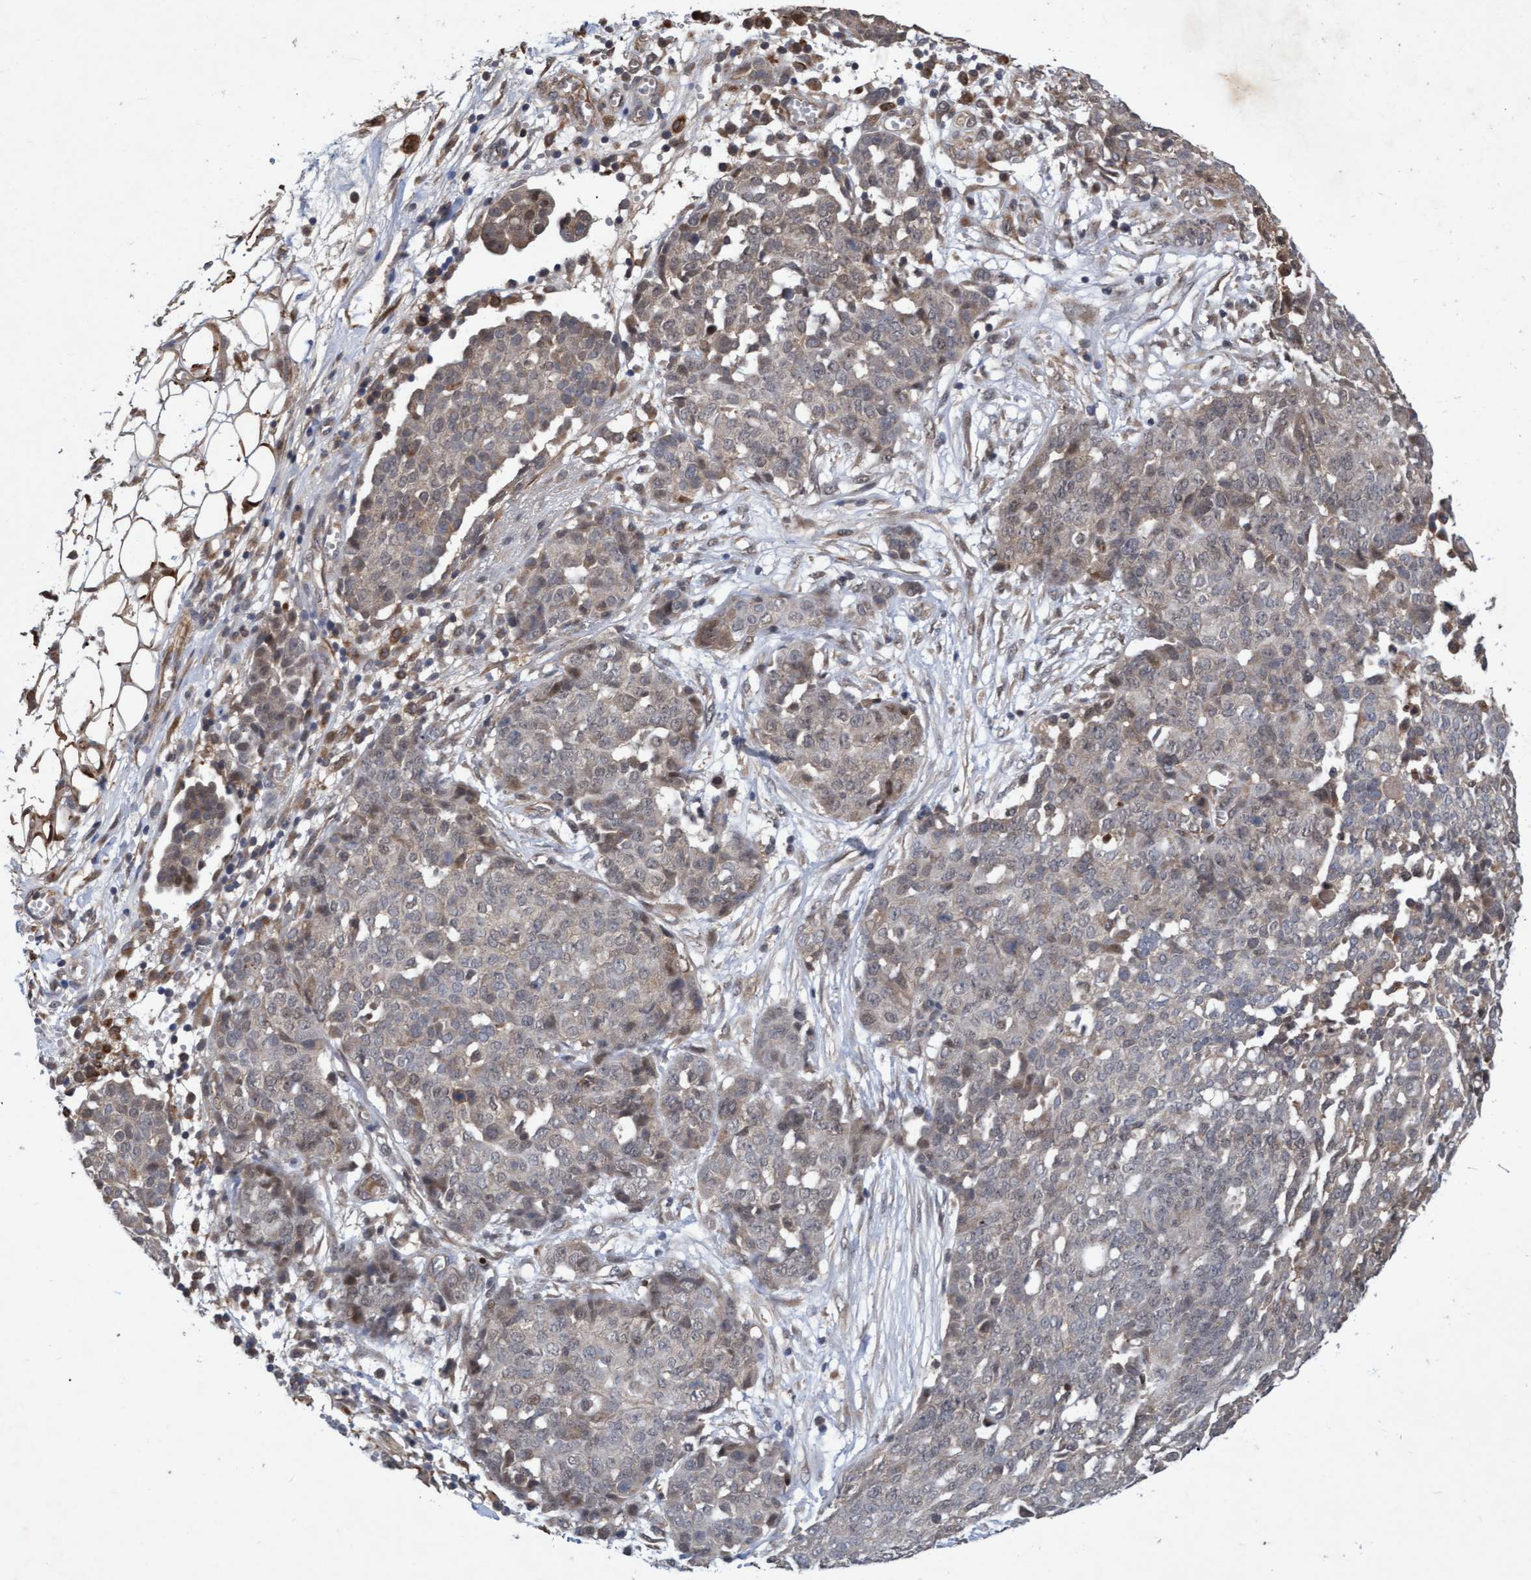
{"staining": {"intensity": "weak", "quantity": "25%-75%", "location": "nuclear"}, "tissue": "ovarian cancer", "cell_type": "Tumor cells", "image_type": "cancer", "snomed": [{"axis": "morphology", "description": "Cystadenocarcinoma, serous, NOS"}, {"axis": "topography", "description": "Soft tissue"}, {"axis": "topography", "description": "Ovary"}], "caption": "Immunohistochemical staining of human ovarian cancer displays low levels of weak nuclear protein expression in about 25%-75% of tumor cells.", "gene": "PSMB6", "patient": {"sex": "female", "age": 57}}